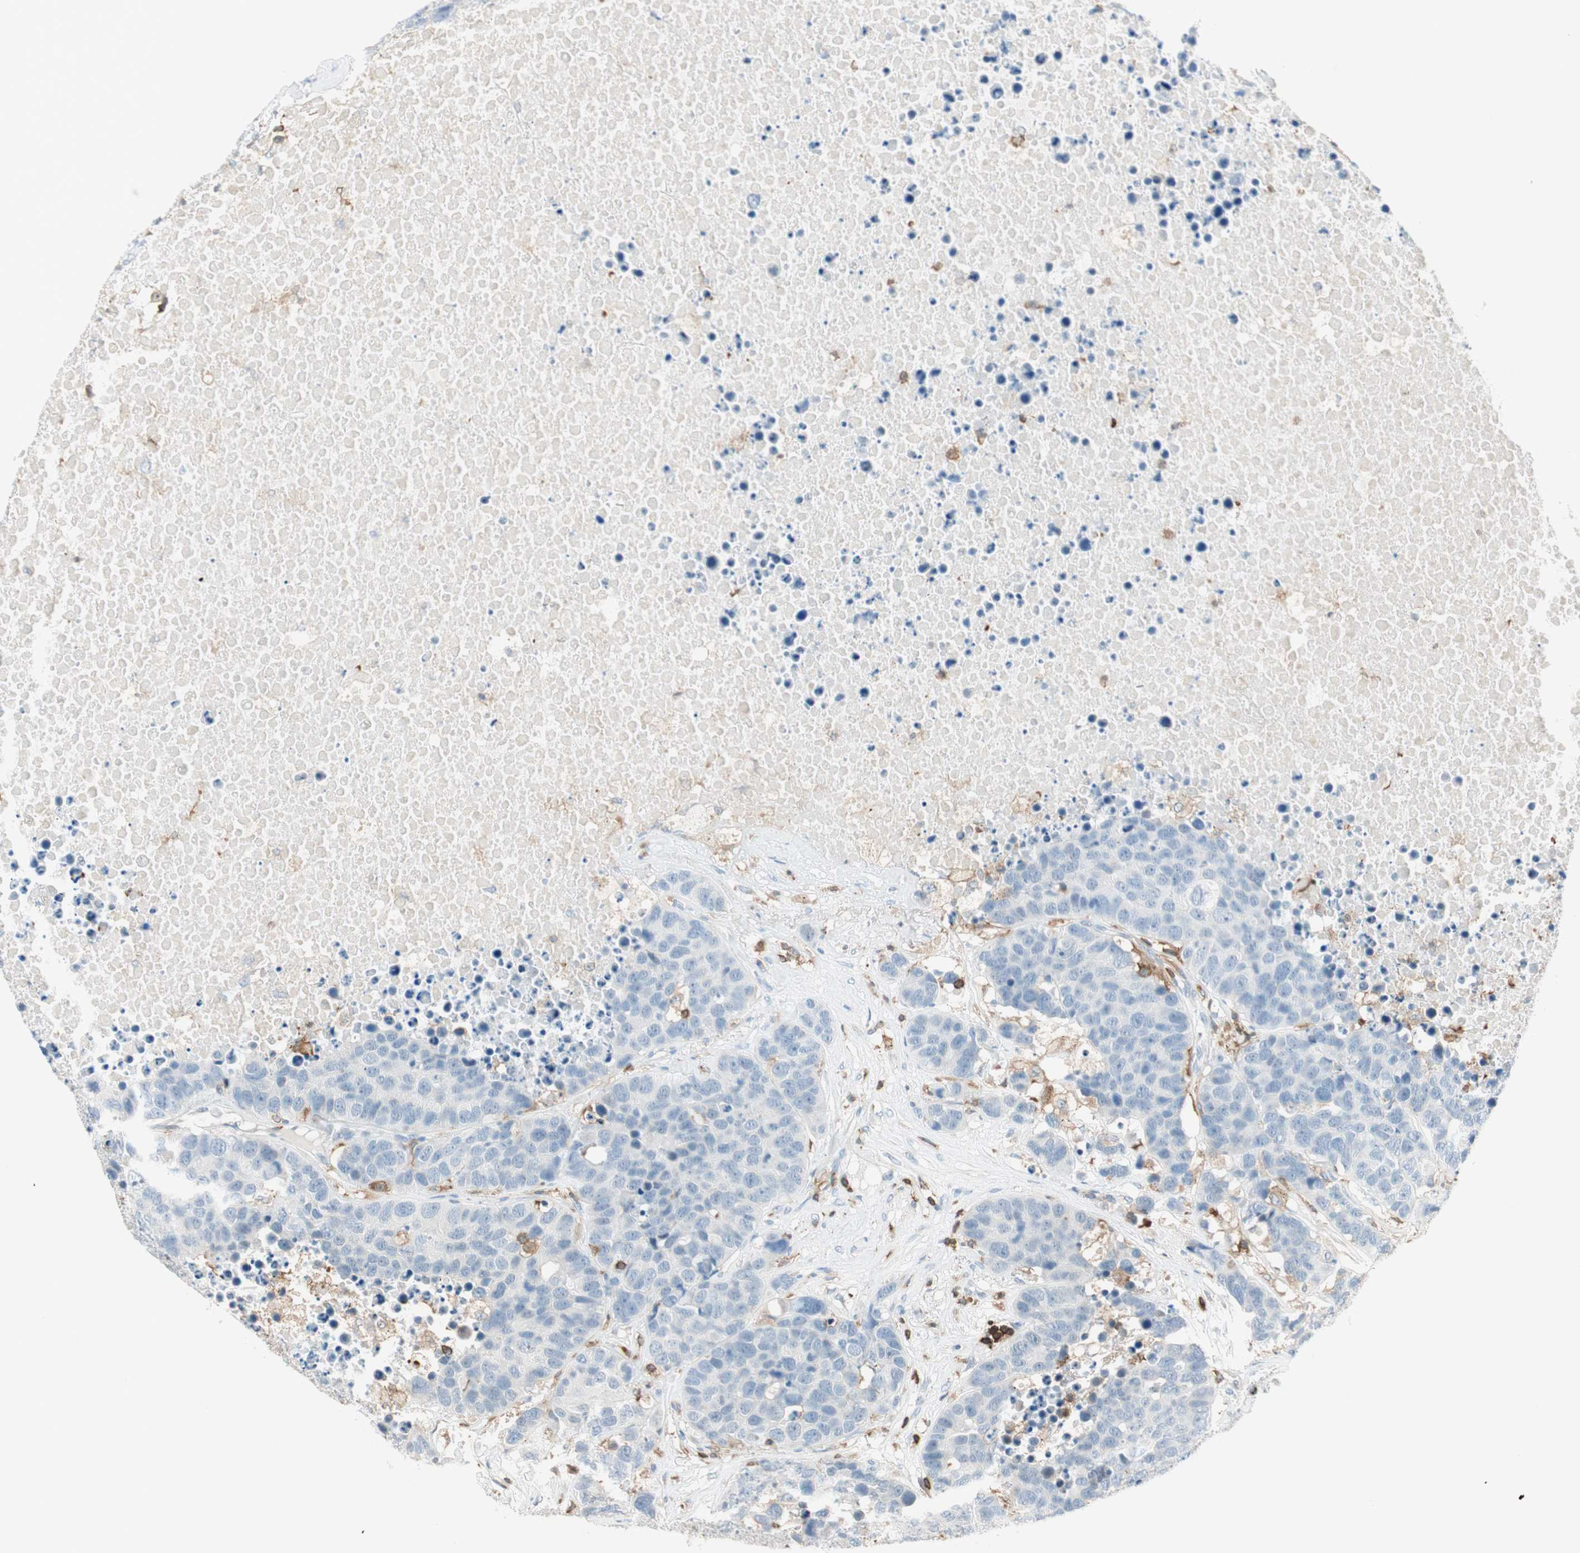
{"staining": {"intensity": "negative", "quantity": "none", "location": "none"}, "tissue": "carcinoid", "cell_type": "Tumor cells", "image_type": "cancer", "snomed": [{"axis": "morphology", "description": "Carcinoid, malignant, NOS"}, {"axis": "topography", "description": "Lung"}], "caption": "Carcinoid (malignant) was stained to show a protein in brown. There is no significant positivity in tumor cells.", "gene": "HPGD", "patient": {"sex": "male", "age": 60}}